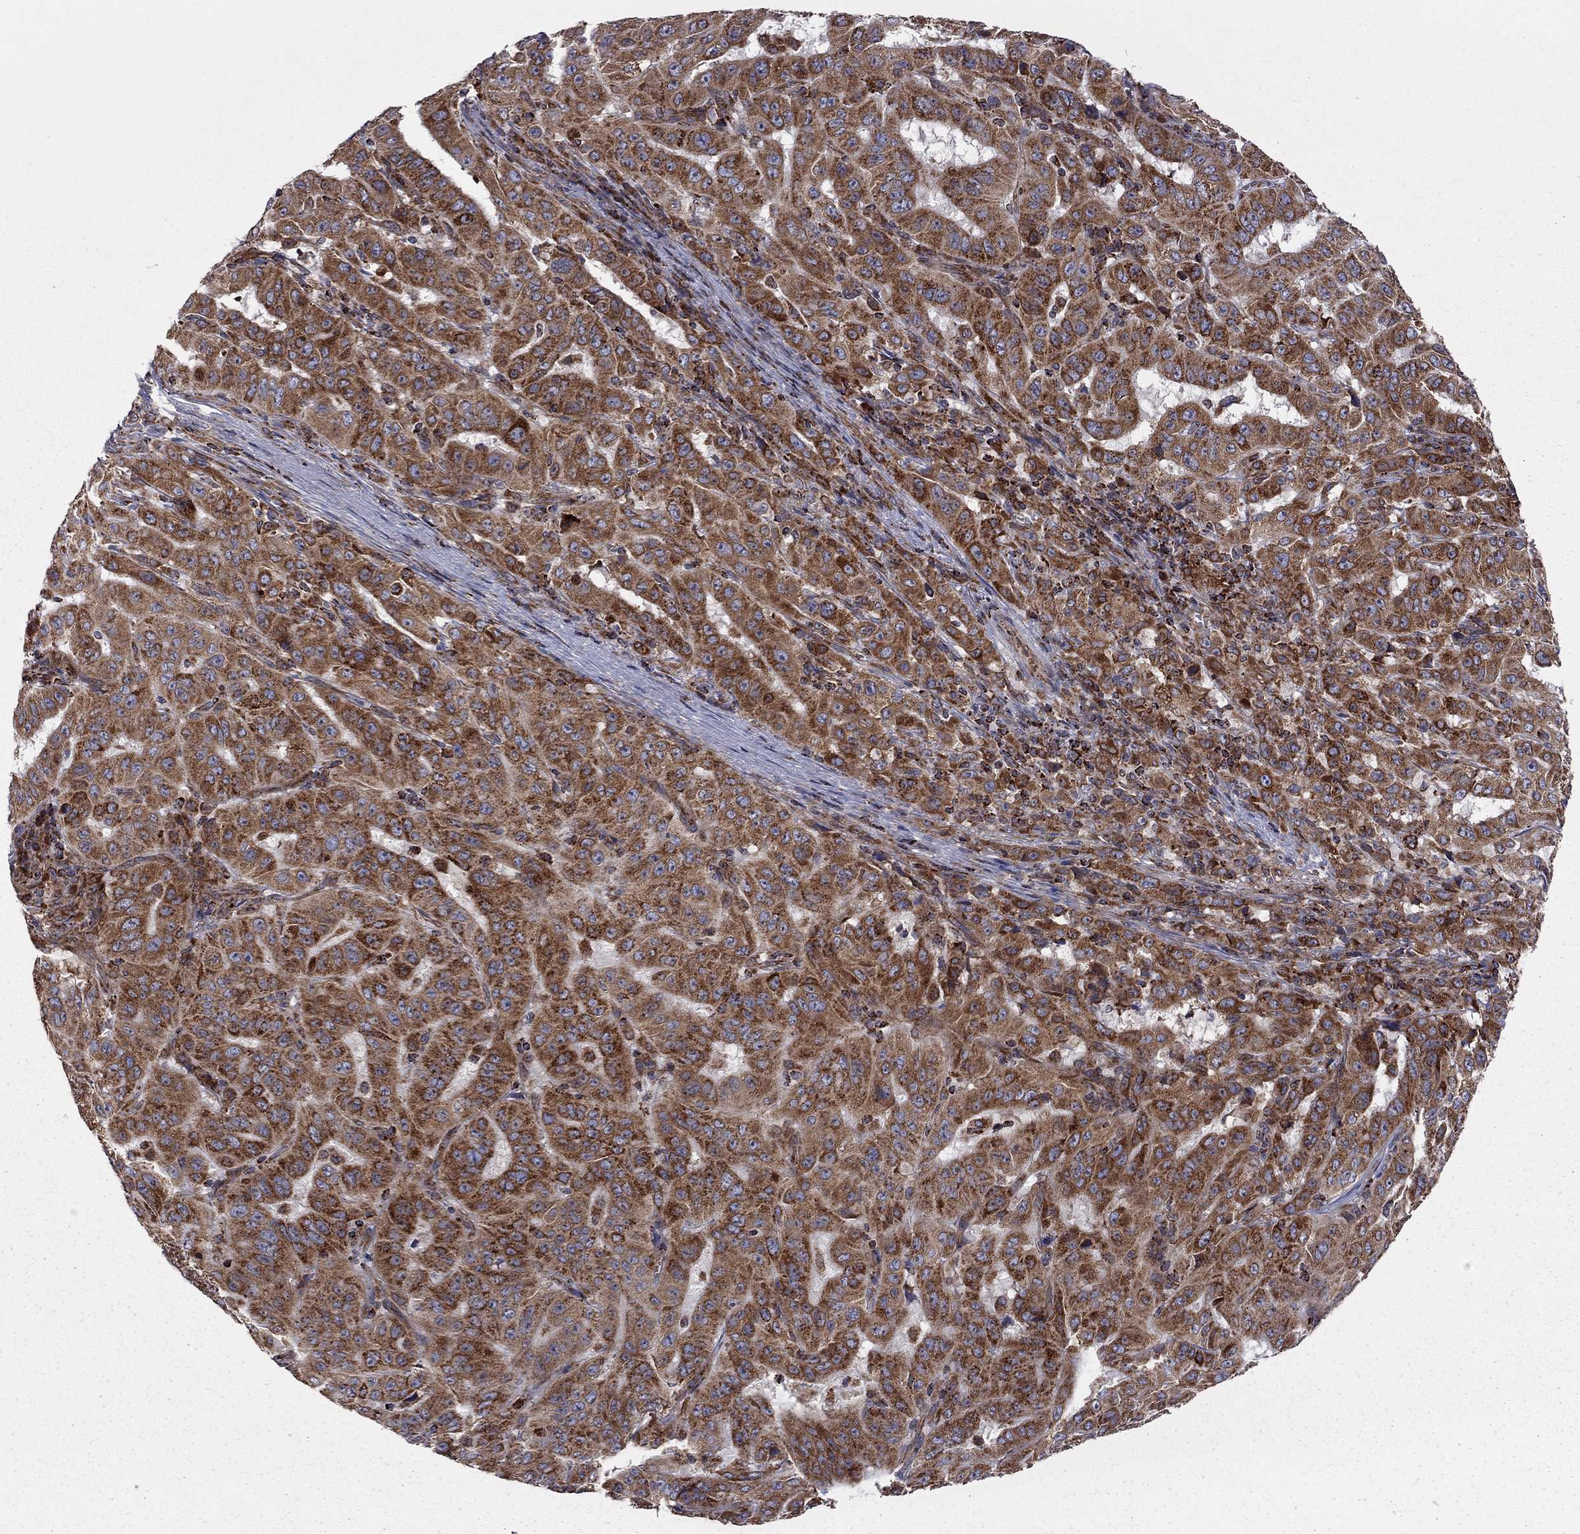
{"staining": {"intensity": "strong", "quantity": ">75%", "location": "cytoplasmic/membranous"}, "tissue": "pancreatic cancer", "cell_type": "Tumor cells", "image_type": "cancer", "snomed": [{"axis": "morphology", "description": "Adenocarcinoma, NOS"}, {"axis": "topography", "description": "Pancreas"}], "caption": "Pancreatic adenocarcinoma stained for a protein exhibits strong cytoplasmic/membranous positivity in tumor cells. (DAB (3,3'-diaminobenzidine) IHC, brown staining for protein, blue staining for nuclei).", "gene": "CLPTM1", "patient": {"sex": "male", "age": 63}}